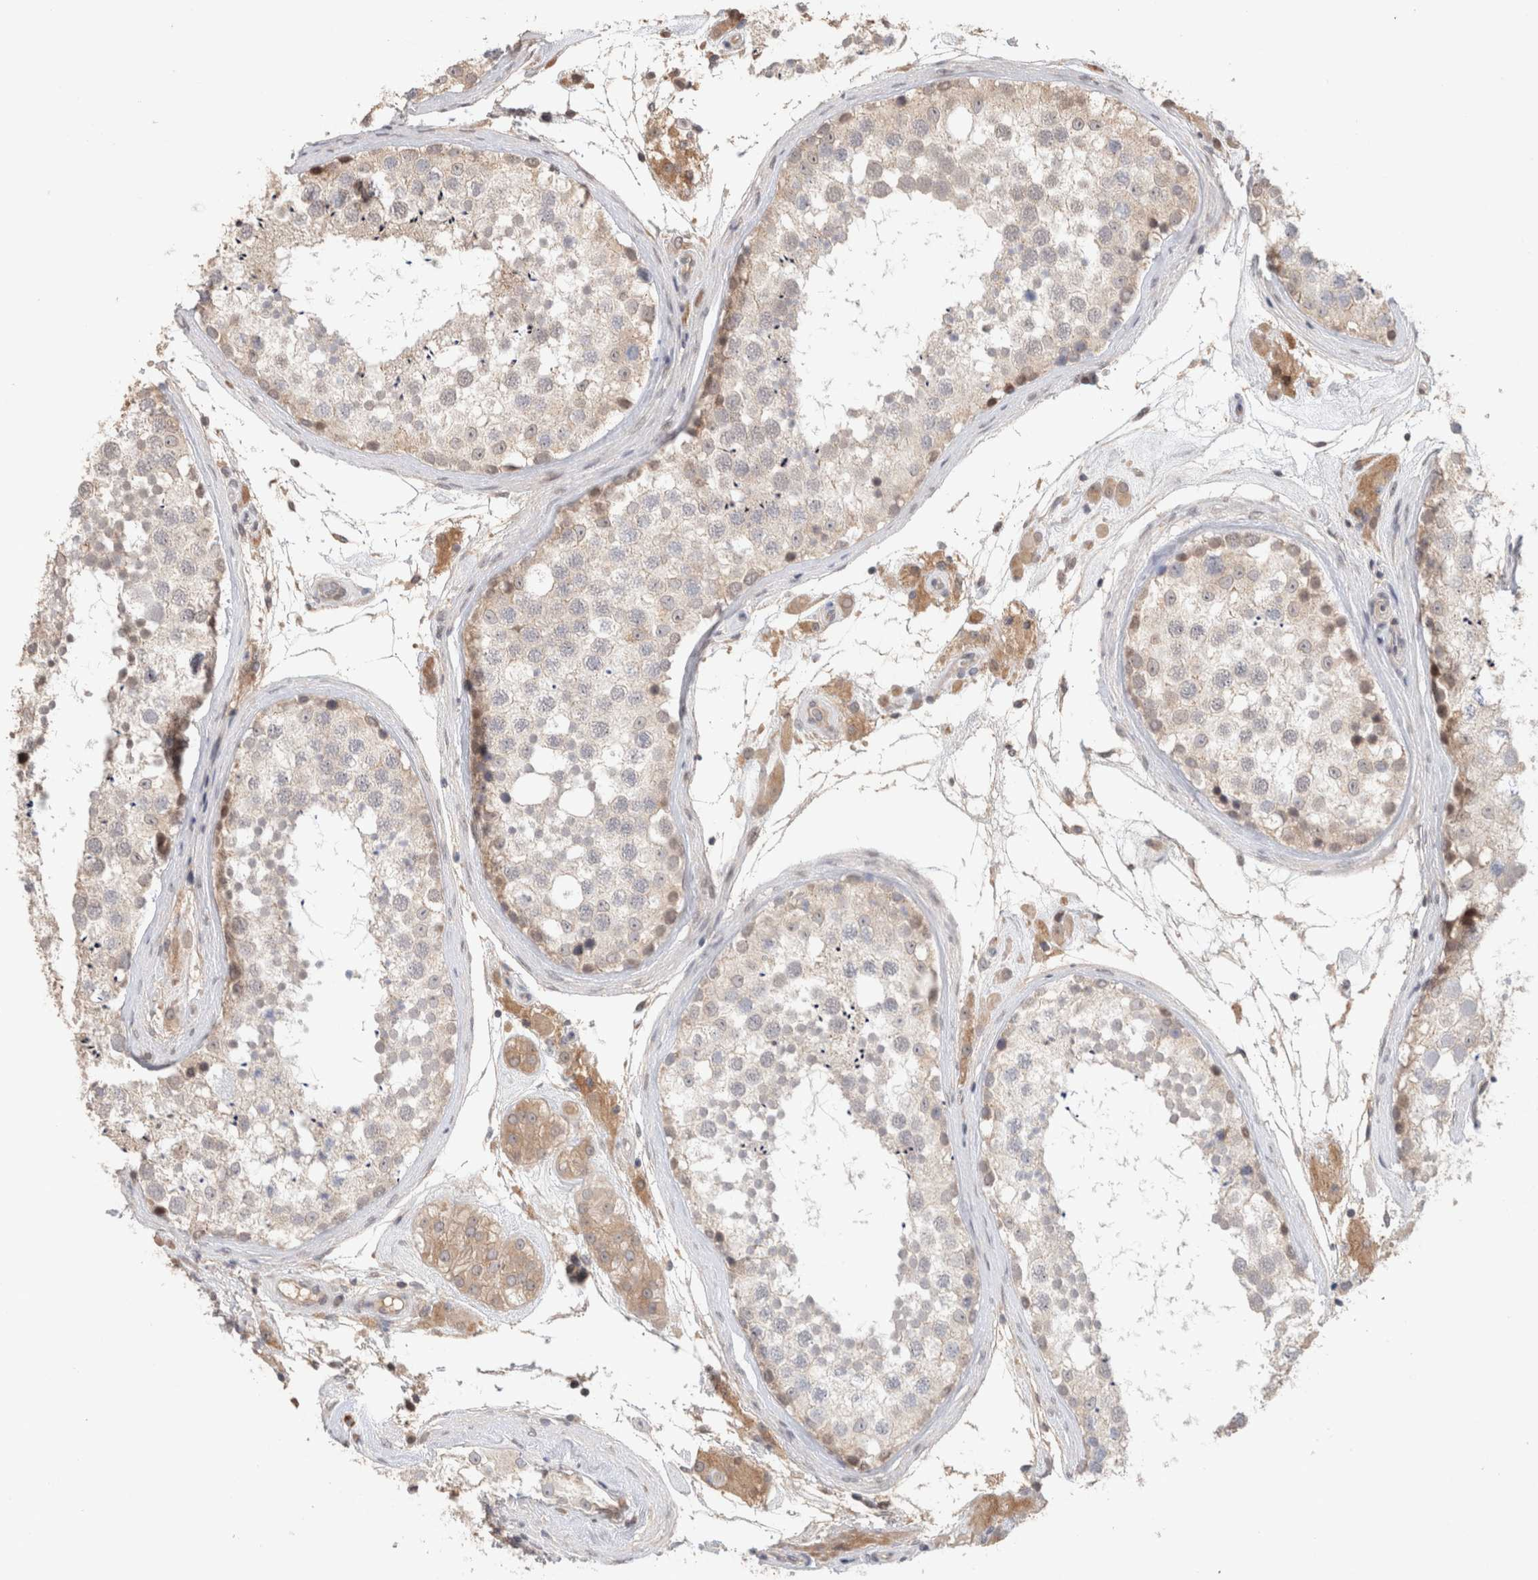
{"staining": {"intensity": "weak", "quantity": "<25%", "location": "nuclear"}, "tissue": "testis", "cell_type": "Cells in seminiferous ducts", "image_type": "normal", "snomed": [{"axis": "morphology", "description": "Normal tissue, NOS"}, {"axis": "topography", "description": "Testis"}], "caption": "Protein analysis of unremarkable testis displays no significant positivity in cells in seminiferous ducts. Nuclei are stained in blue.", "gene": "SYDE2", "patient": {"sex": "male", "age": 46}}